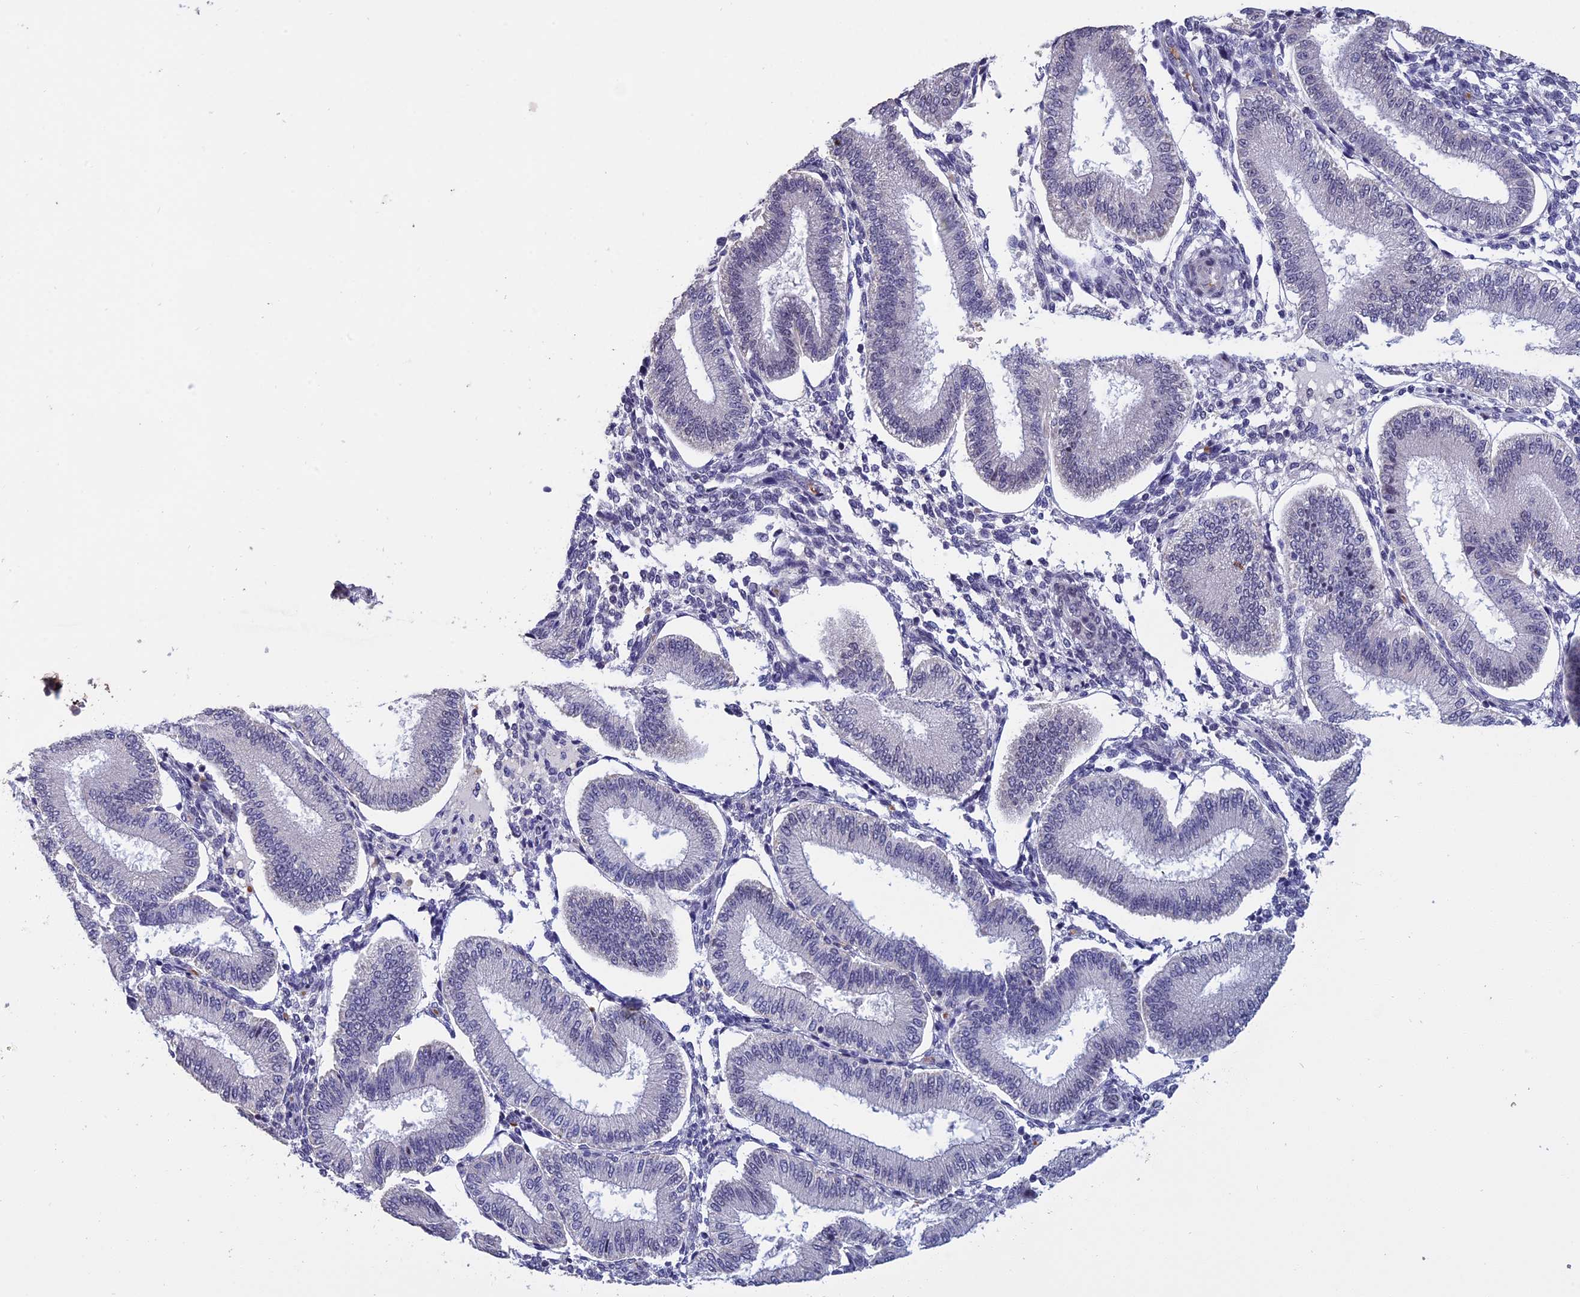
{"staining": {"intensity": "negative", "quantity": "none", "location": "none"}, "tissue": "endometrium", "cell_type": "Cells in endometrial stroma", "image_type": "normal", "snomed": [{"axis": "morphology", "description": "Normal tissue, NOS"}, {"axis": "topography", "description": "Endometrium"}], "caption": "An immunohistochemistry image of benign endometrium is shown. There is no staining in cells in endometrial stroma of endometrium. Brightfield microscopy of immunohistochemistry stained with DAB (3,3'-diaminobenzidine) (brown) and hematoxylin (blue), captured at high magnification.", "gene": "KNOP1", "patient": {"sex": "female", "age": 39}}